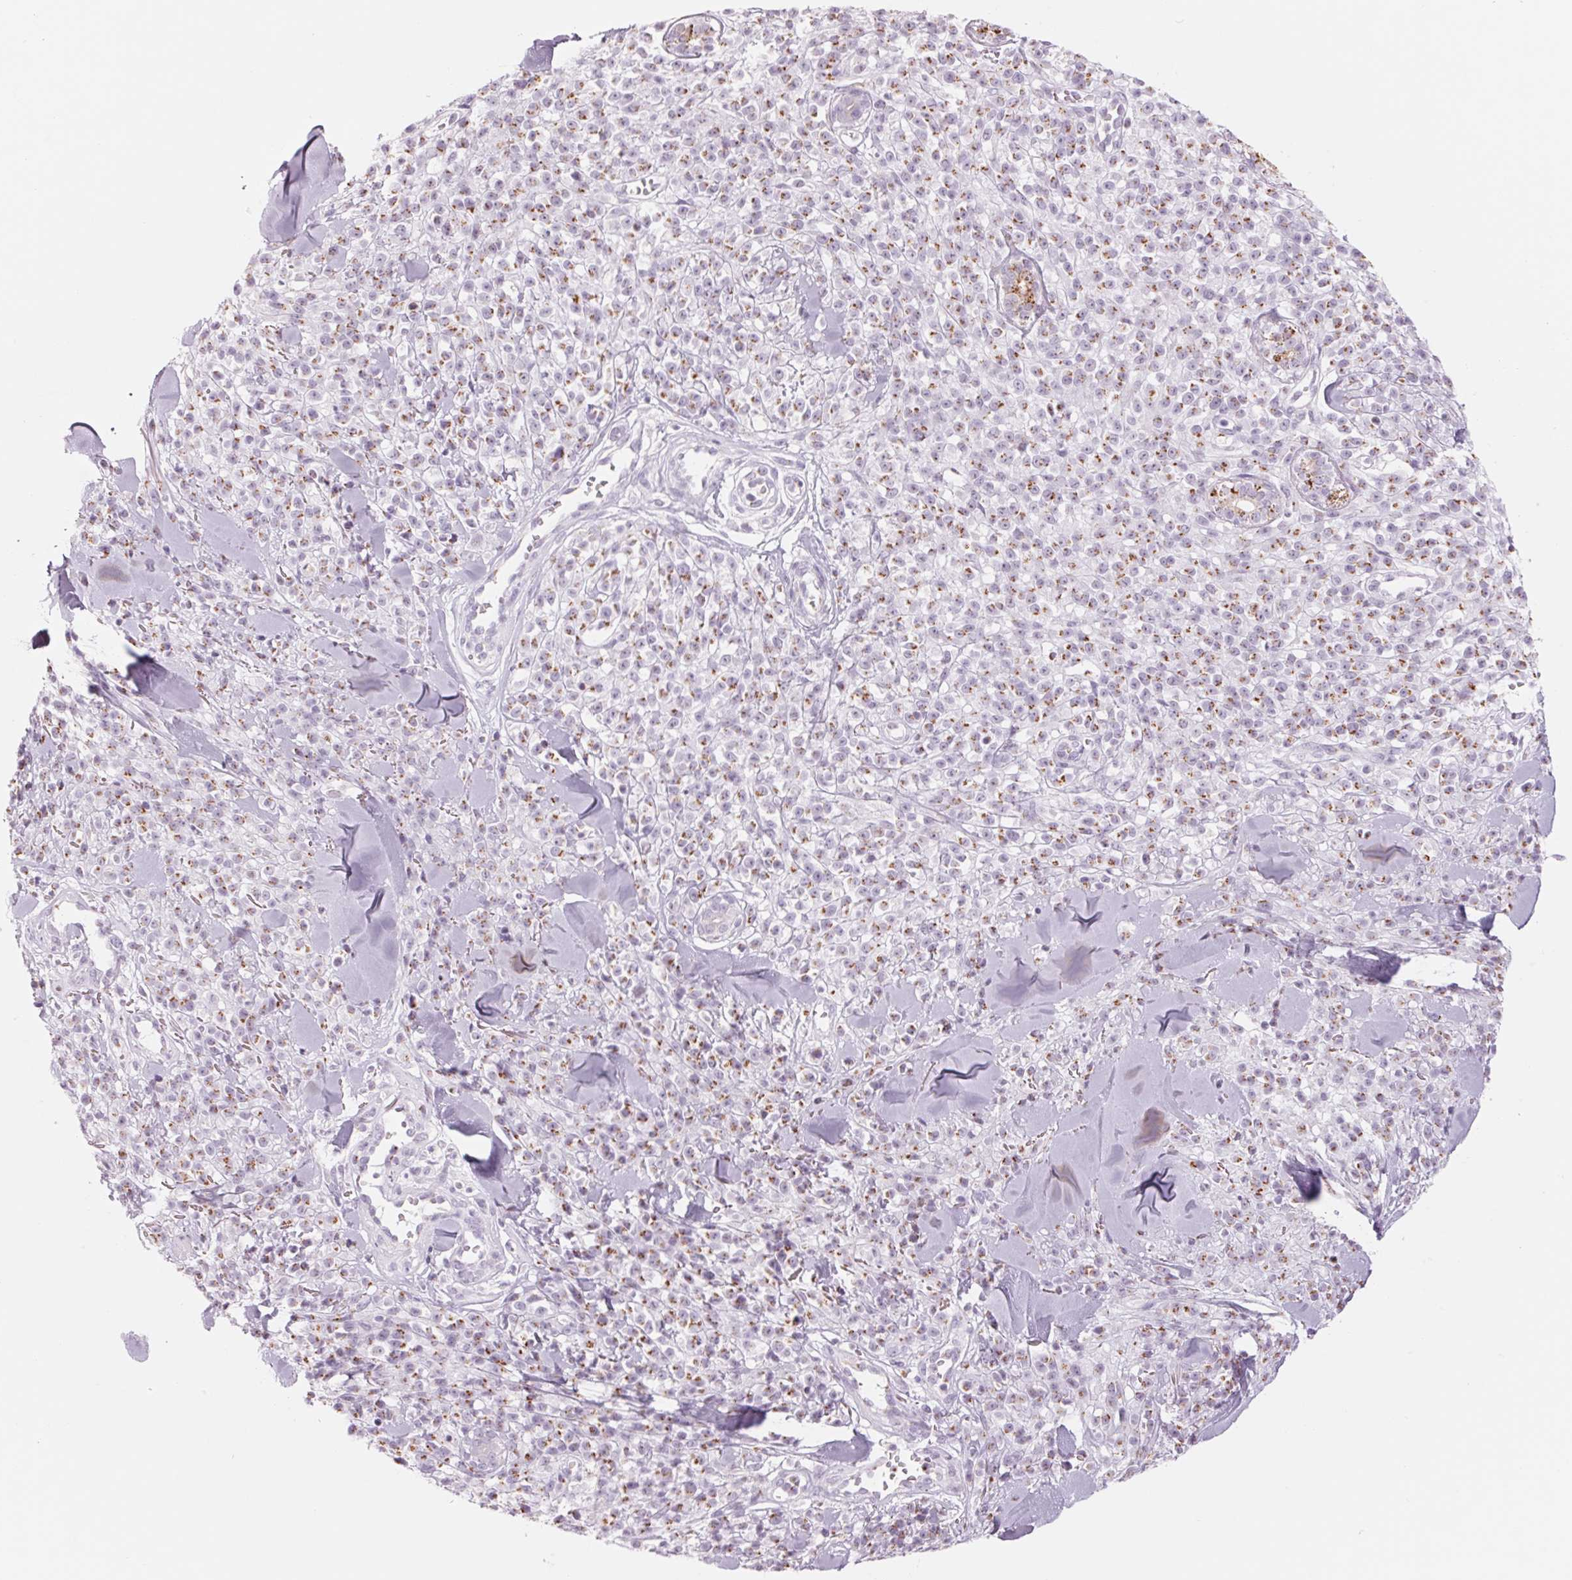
{"staining": {"intensity": "moderate", "quantity": ">75%", "location": "cytoplasmic/membranous"}, "tissue": "melanoma", "cell_type": "Tumor cells", "image_type": "cancer", "snomed": [{"axis": "morphology", "description": "Malignant melanoma, NOS"}, {"axis": "topography", "description": "Skin"}, {"axis": "topography", "description": "Skin of trunk"}], "caption": "Moderate cytoplasmic/membranous protein positivity is identified in approximately >75% of tumor cells in malignant melanoma. (DAB (3,3'-diaminobenzidine) IHC with brightfield microscopy, high magnification).", "gene": "GALNT7", "patient": {"sex": "male", "age": 74}}